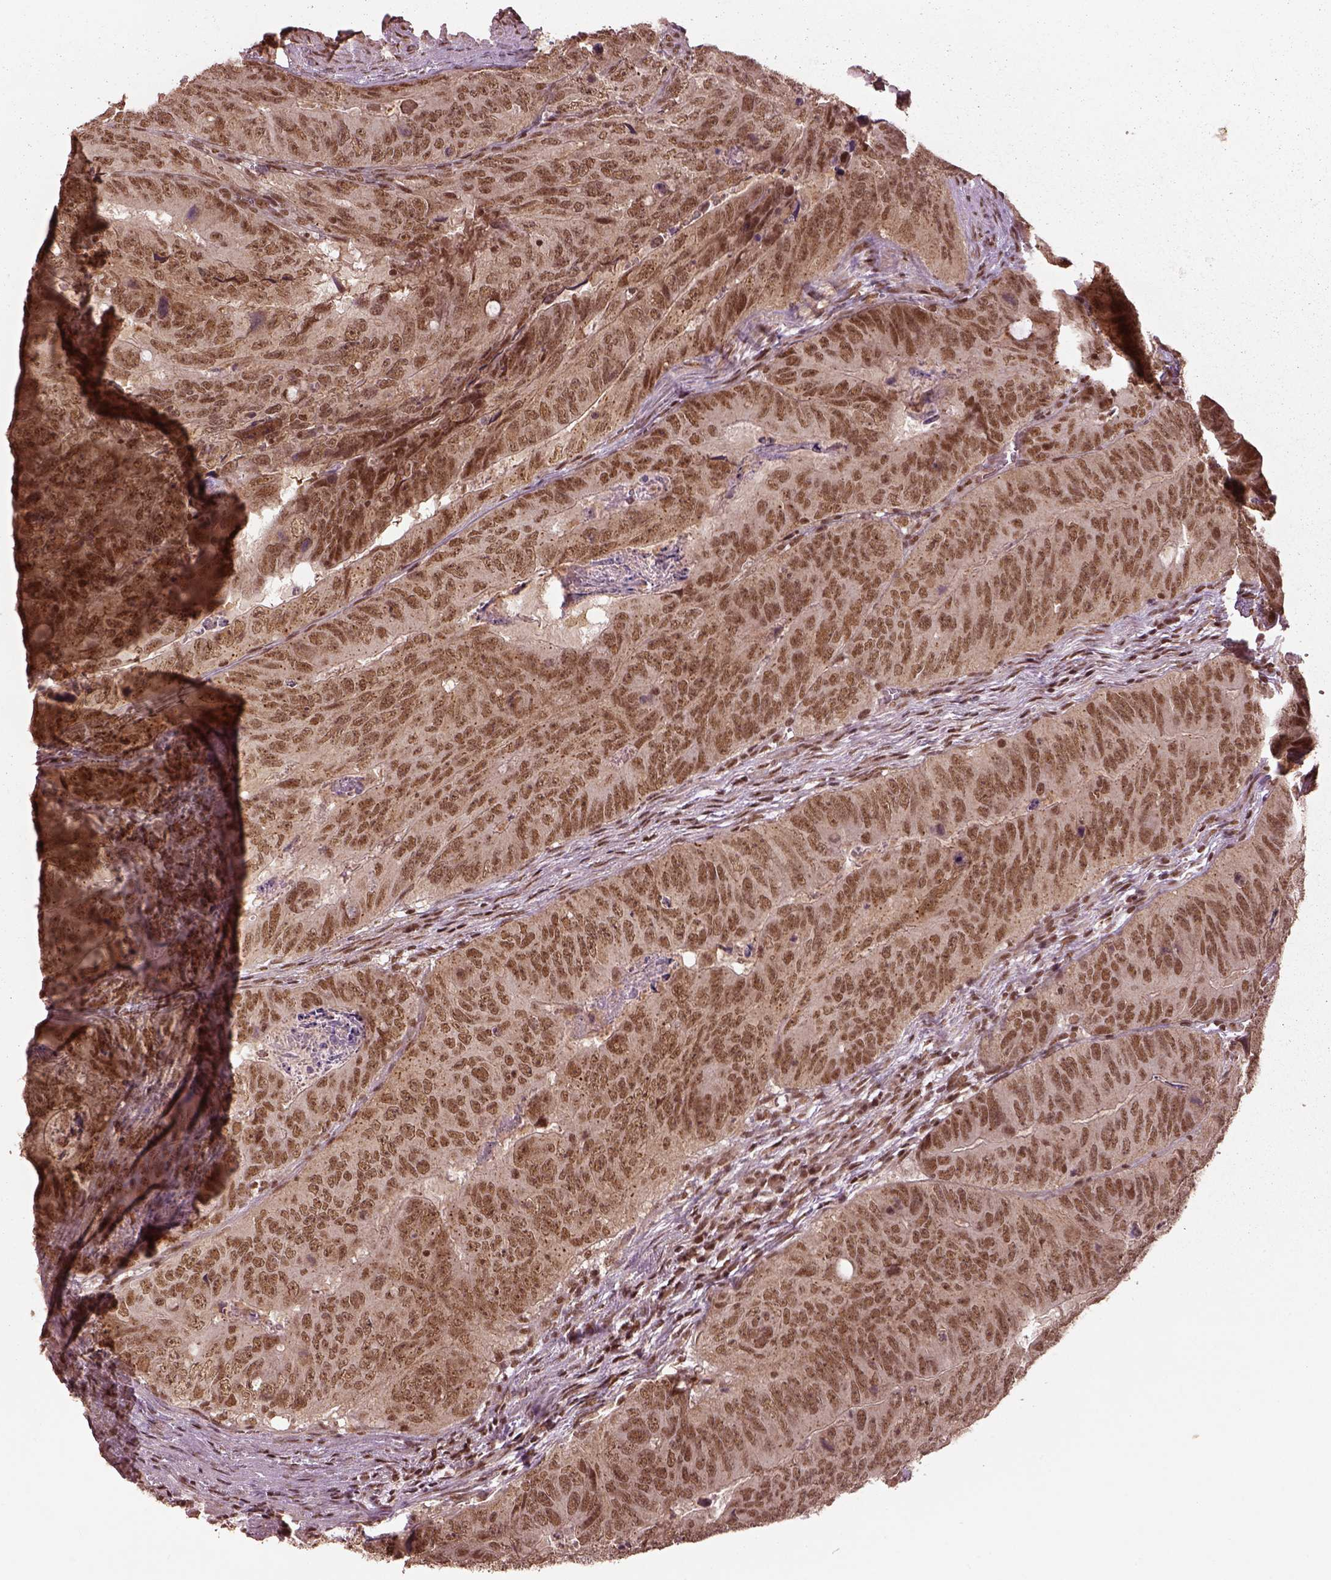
{"staining": {"intensity": "moderate", "quantity": ">75%", "location": "nuclear"}, "tissue": "colorectal cancer", "cell_type": "Tumor cells", "image_type": "cancer", "snomed": [{"axis": "morphology", "description": "Adenocarcinoma, NOS"}, {"axis": "topography", "description": "Colon"}], "caption": "Human adenocarcinoma (colorectal) stained with a protein marker displays moderate staining in tumor cells.", "gene": "BRD9", "patient": {"sex": "male", "age": 79}}